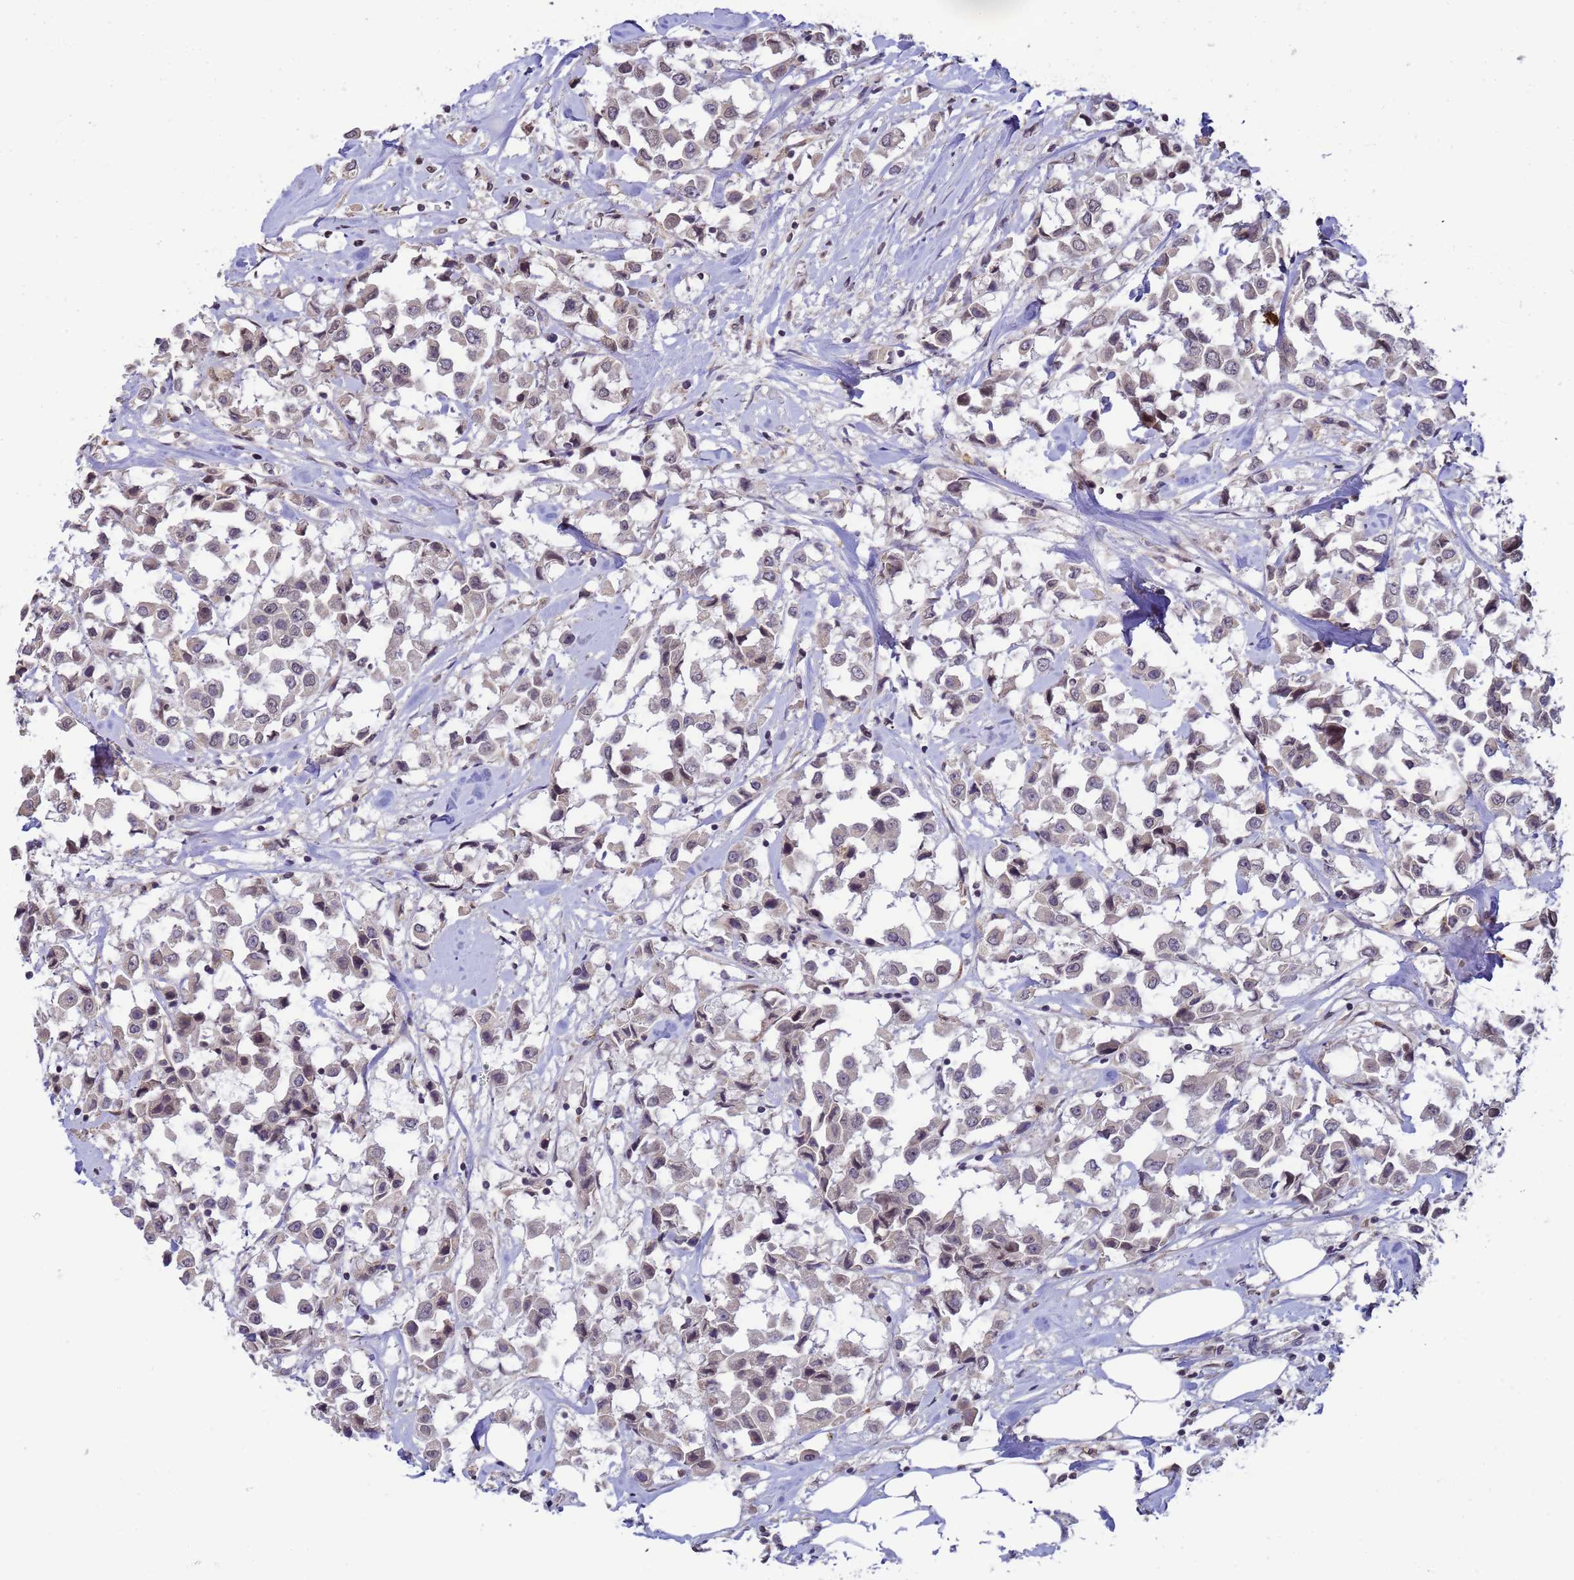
{"staining": {"intensity": "negative", "quantity": "none", "location": "none"}, "tissue": "breast cancer", "cell_type": "Tumor cells", "image_type": "cancer", "snomed": [{"axis": "morphology", "description": "Duct carcinoma"}, {"axis": "topography", "description": "Breast"}], "caption": "This is an immunohistochemistry photomicrograph of intraductal carcinoma (breast). There is no positivity in tumor cells.", "gene": "MYL7", "patient": {"sex": "female", "age": 61}}